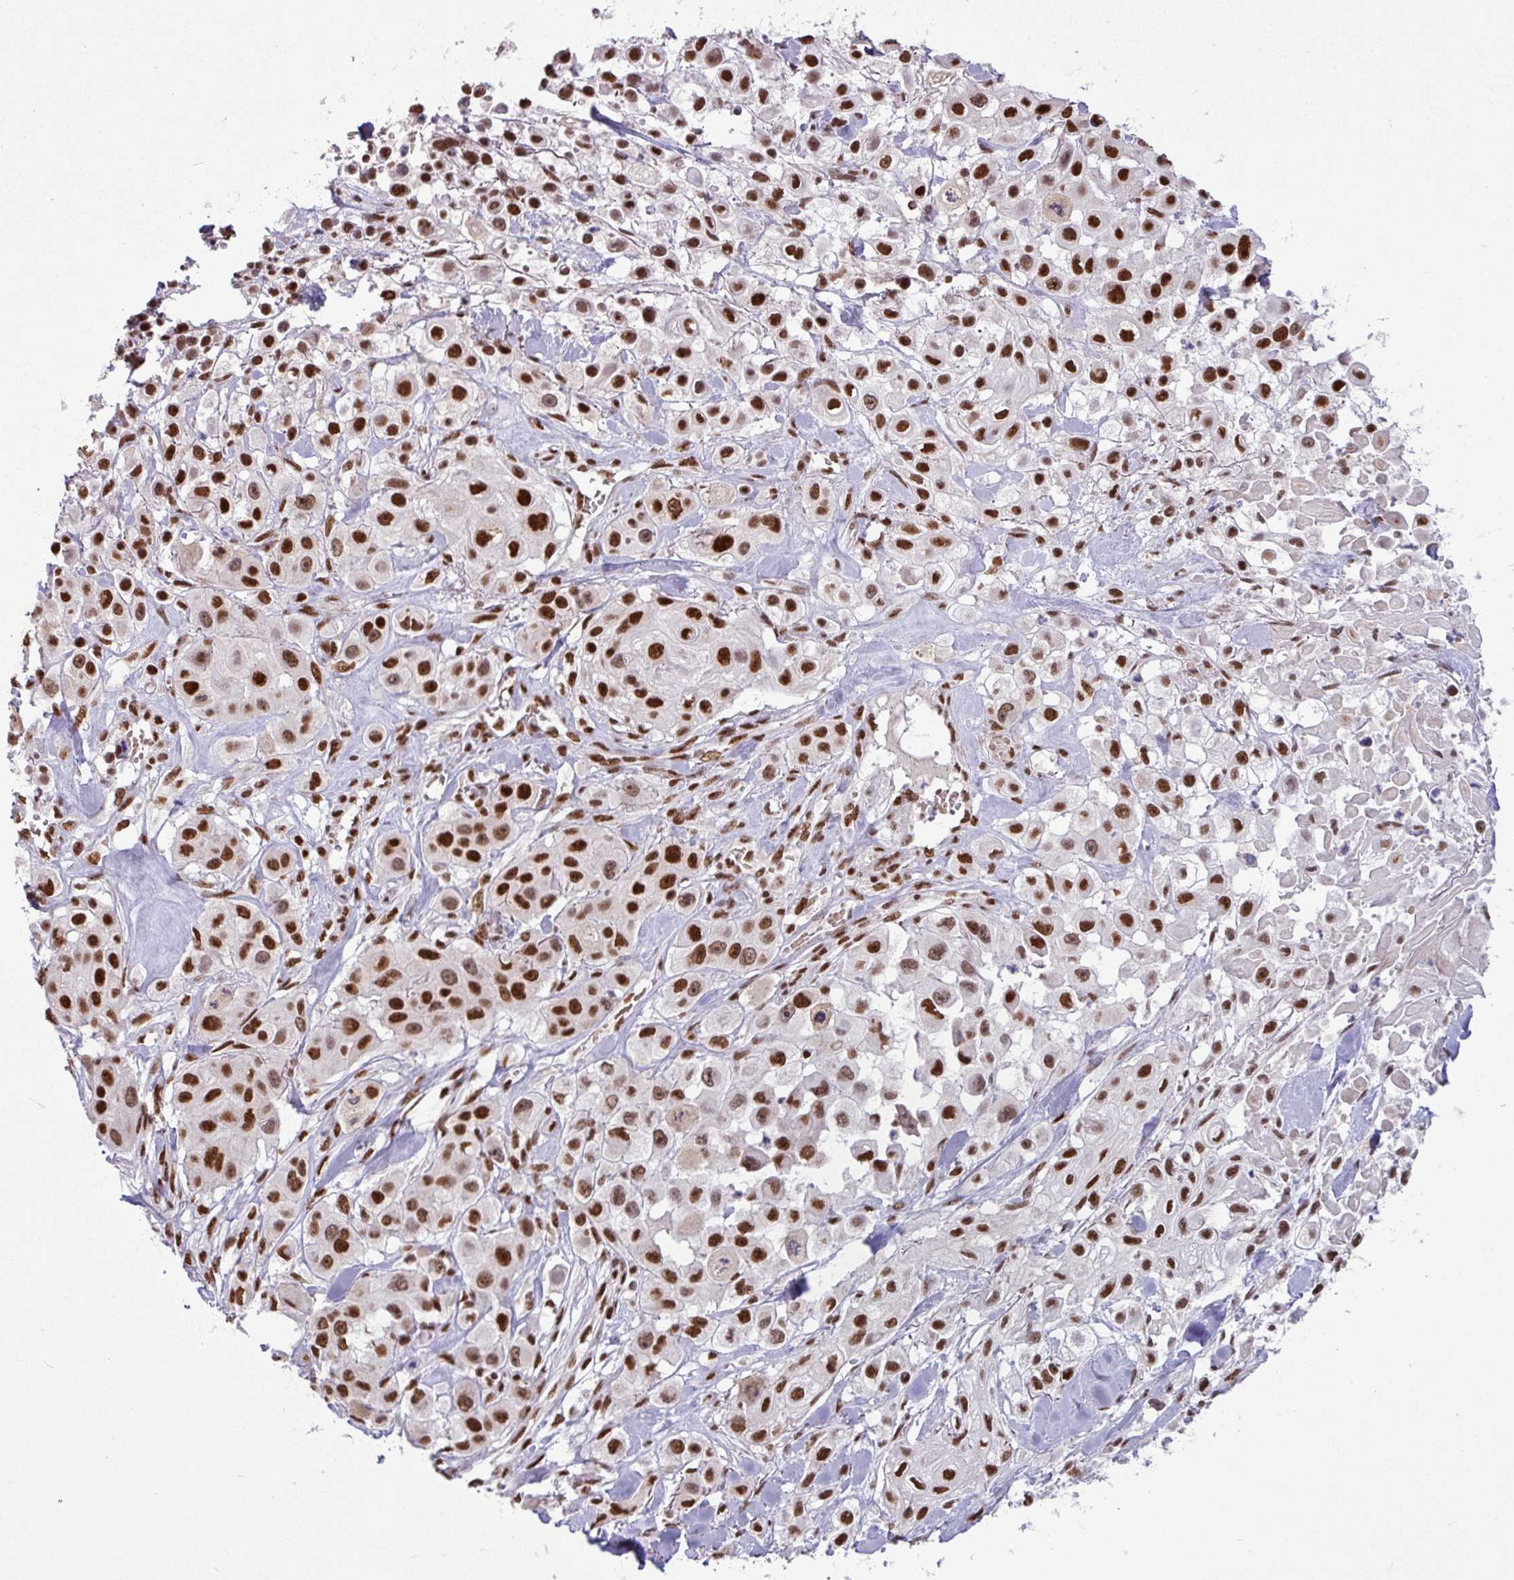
{"staining": {"intensity": "strong", "quantity": ">75%", "location": "nuclear"}, "tissue": "skin cancer", "cell_type": "Tumor cells", "image_type": "cancer", "snomed": [{"axis": "morphology", "description": "Squamous cell carcinoma, NOS"}, {"axis": "topography", "description": "Skin"}], "caption": "Immunohistochemical staining of human skin cancer reveals high levels of strong nuclear protein staining in approximately >75% of tumor cells.", "gene": "TDG", "patient": {"sex": "male", "age": 63}}